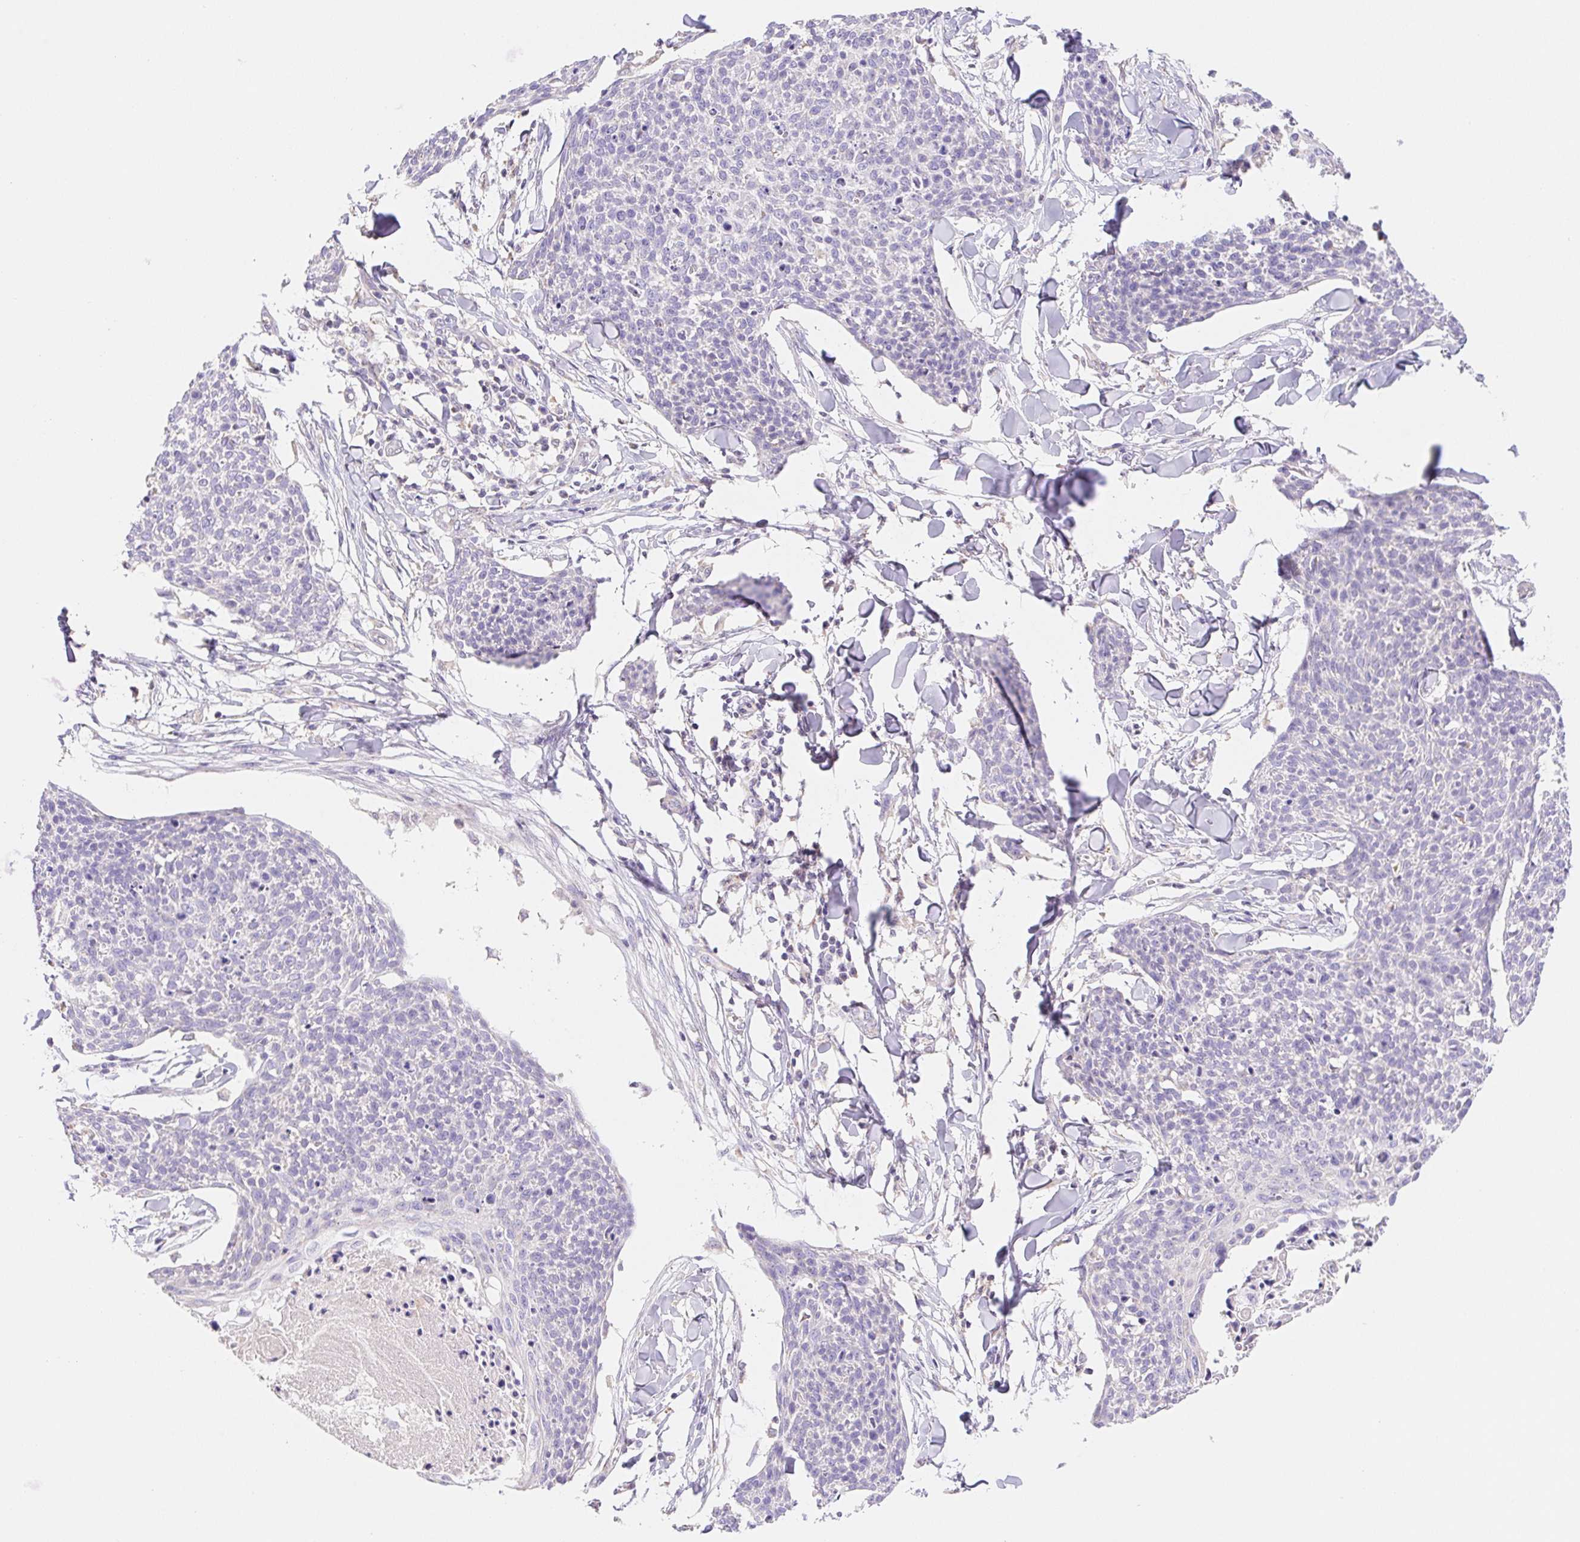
{"staining": {"intensity": "negative", "quantity": "none", "location": "none"}, "tissue": "skin cancer", "cell_type": "Tumor cells", "image_type": "cancer", "snomed": [{"axis": "morphology", "description": "Squamous cell carcinoma, NOS"}, {"axis": "topography", "description": "Skin"}, {"axis": "topography", "description": "Vulva"}], "caption": "High magnification brightfield microscopy of skin squamous cell carcinoma stained with DAB (brown) and counterstained with hematoxylin (blue): tumor cells show no significant expression.", "gene": "FKBP6", "patient": {"sex": "female", "age": 75}}